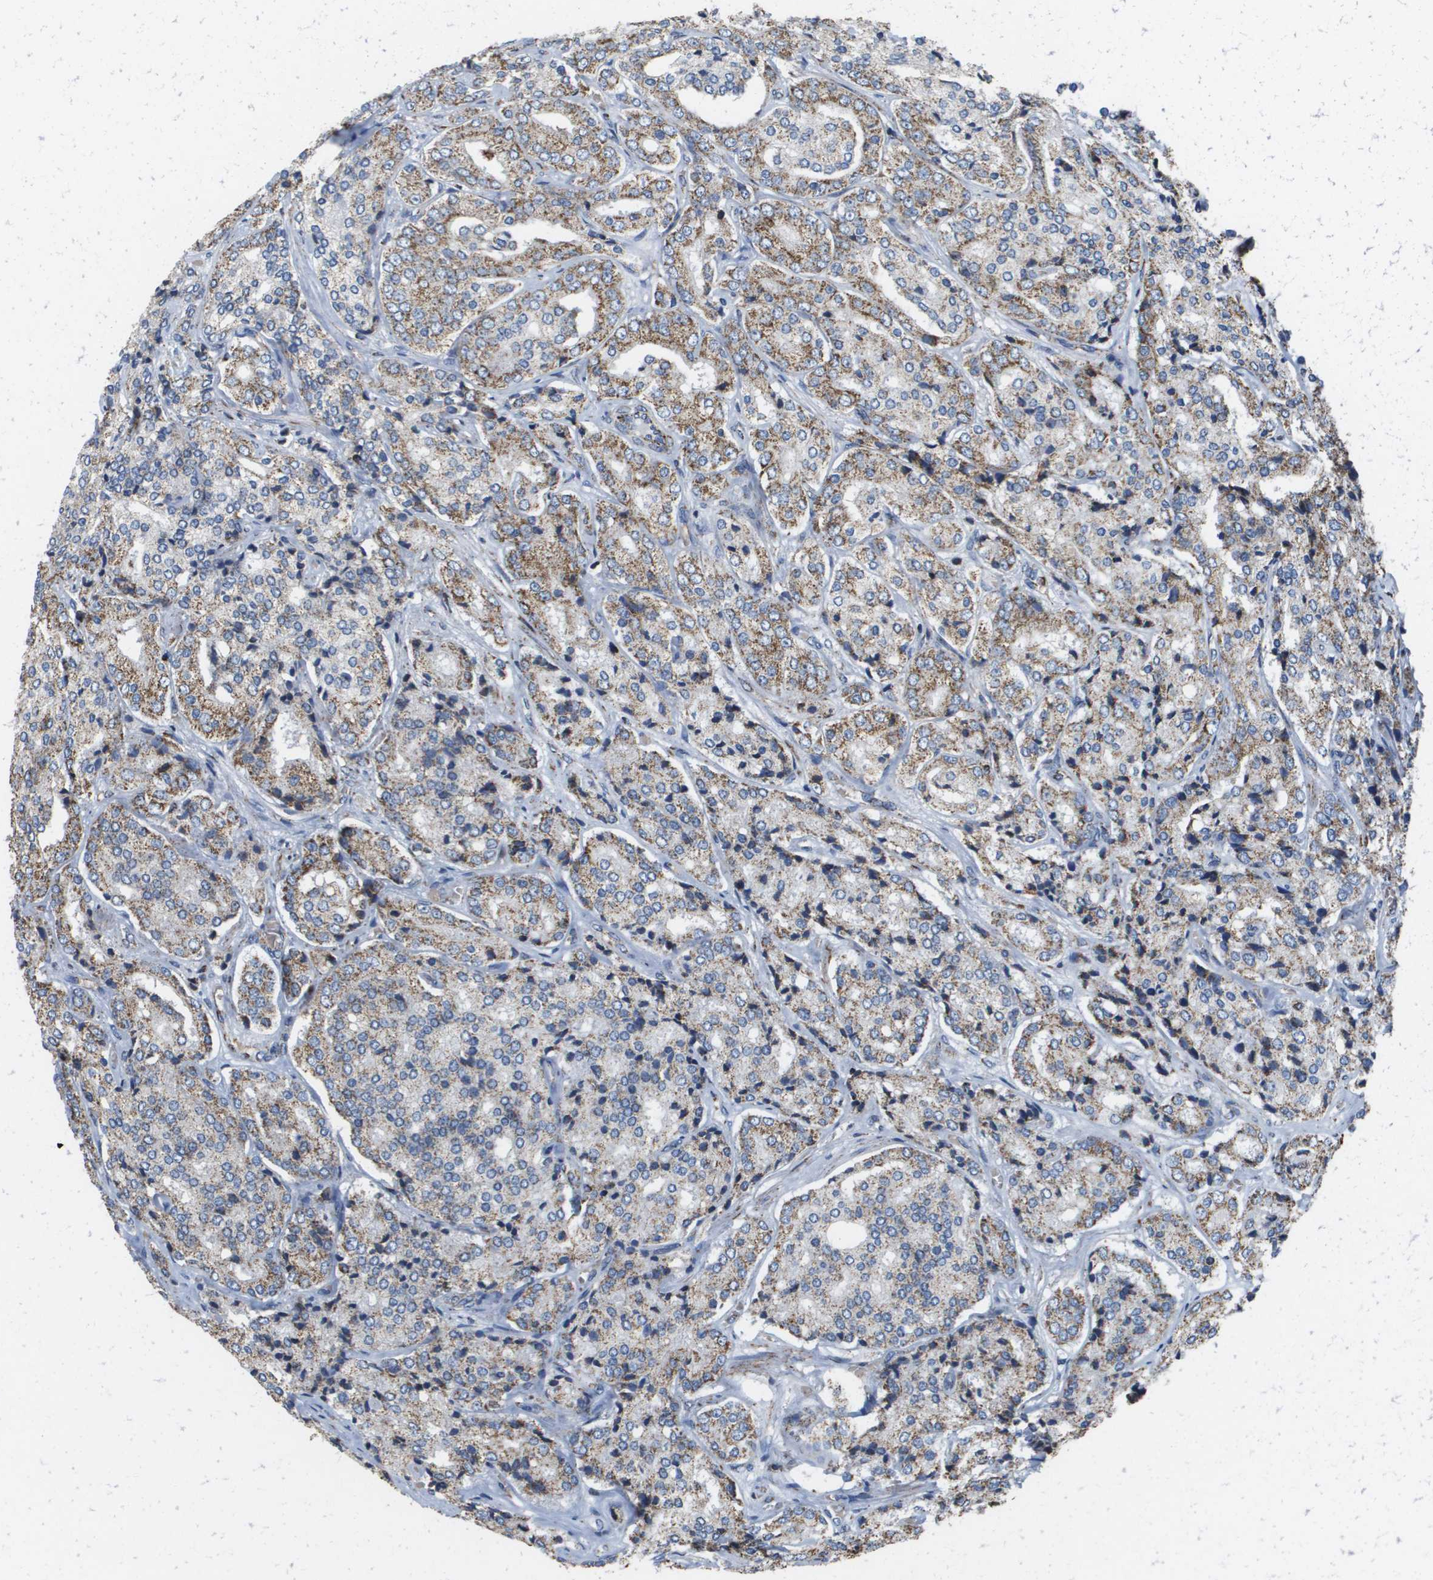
{"staining": {"intensity": "strong", "quantity": ">75%", "location": "cytoplasmic/membranous"}, "tissue": "prostate cancer", "cell_type": "Tumor cells", "image_type": "cancer", "snomed": [{"axis": "morphology", "description": "Adenocarcinoma, High grade"}, {"axis": "topography", "description": "Prostate"}], "caption": "Prostate high-grade adenocarcinoma was stained to show a protein in brown. There is high levels of strong cytoplasmic/membranous positivity in approximately >75% of tumor cells. Using DAB (3,3'-diaminobenzidine) (brown) and hematoxylin (blue) stains, captured at high magnification using brightfield microscopy.", "gene": "ATP5F1B", "patient": {"sex": "male", "age": 65}}